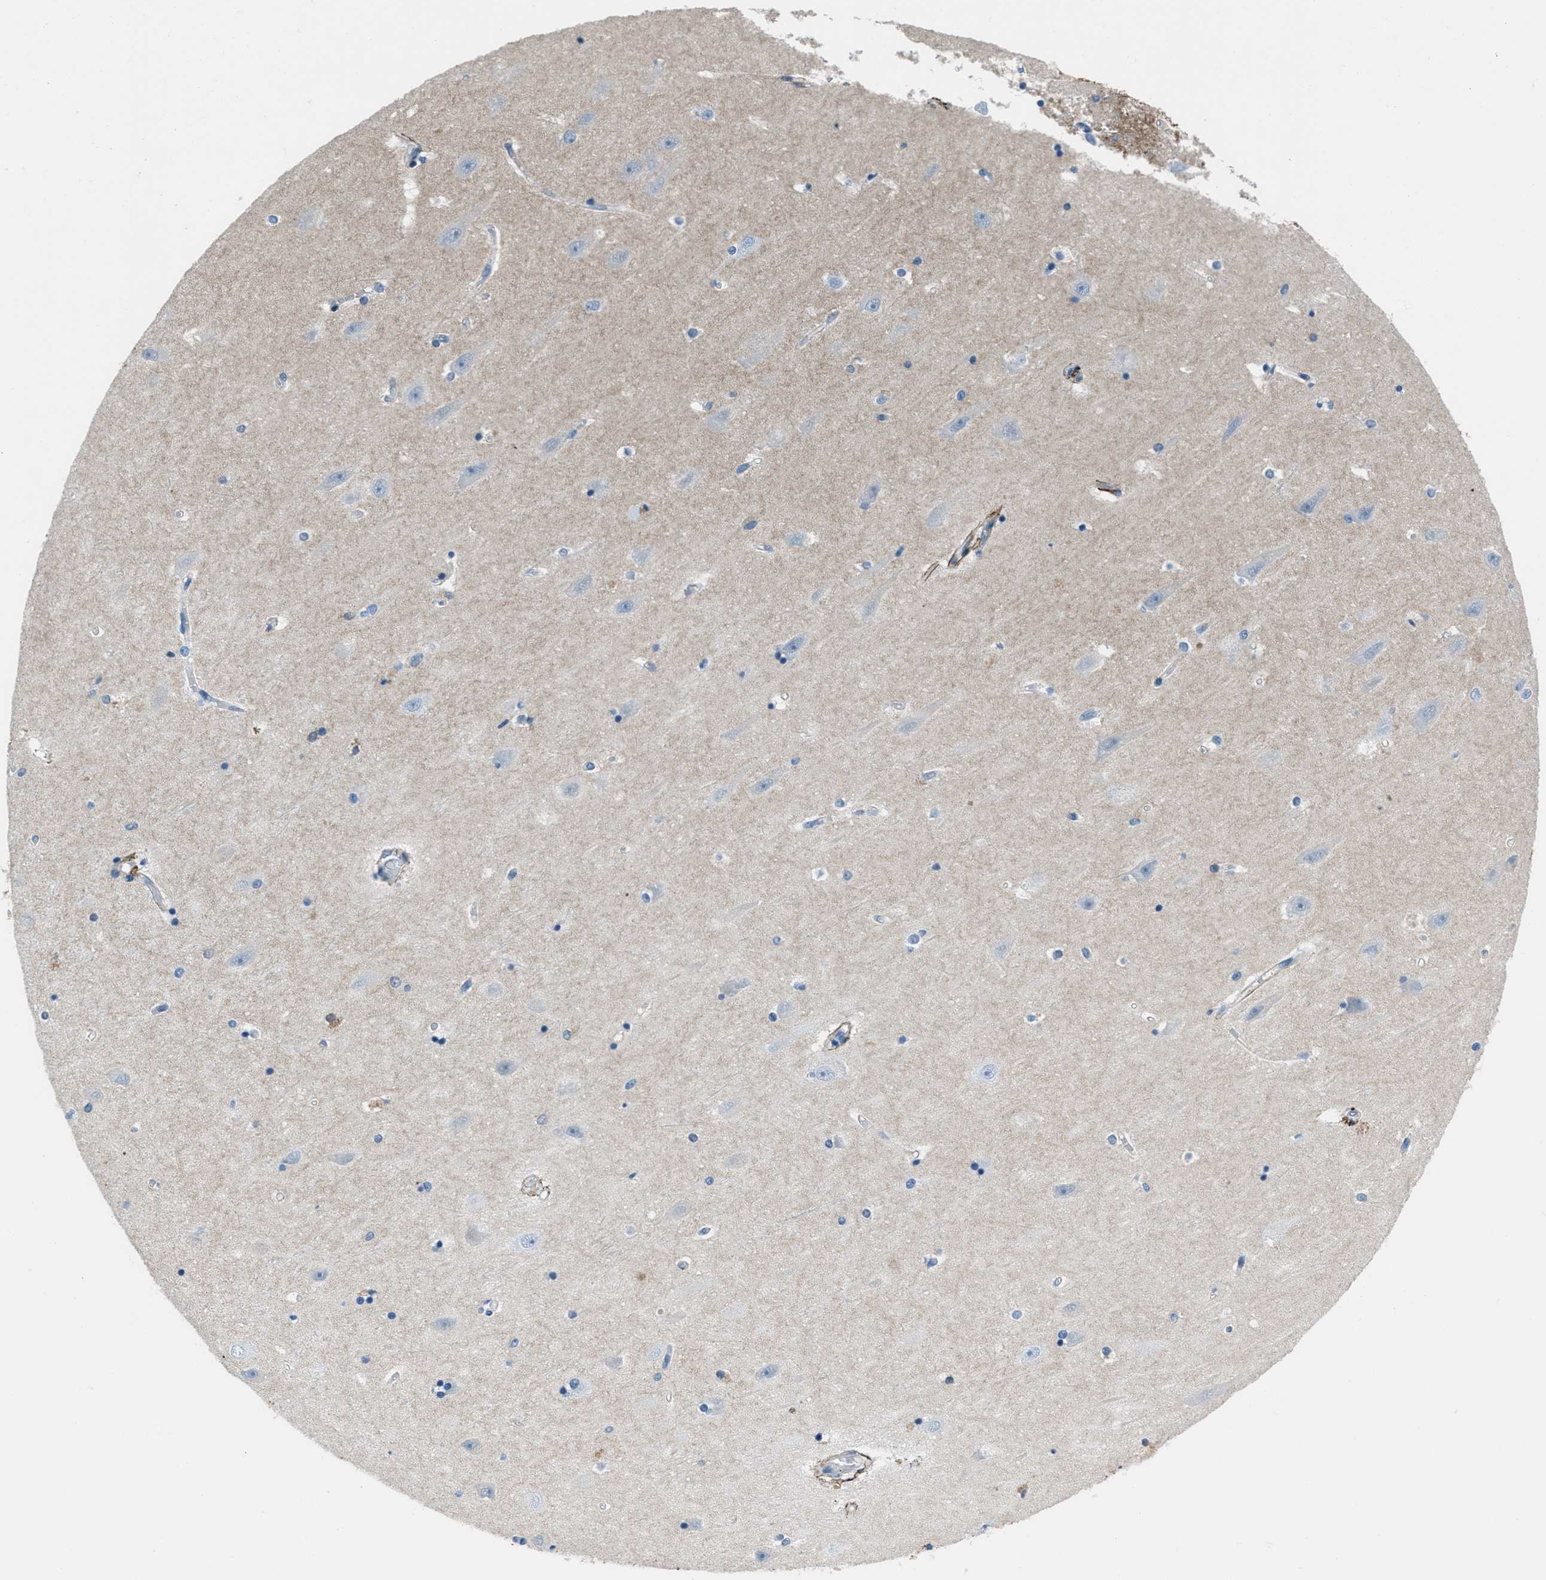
{"staining": {"intensity": "negative", "quantity": "none", "location": "none"}, "tissue": "hippocampus", "cell_type": "Glial cells", "image_type": "normal", "snomed": [{"axis": "morphology", "description": "Normal tissue, NOS"}, {"axis": "topography", "description": "Hippocampus"}], "caption": "High magnification brightfield microscopy of unremarkable hippocampus stained with DAB (brown) and counterstained with hematoxylin (blue): glial cells show no significant staining. (DAB IHC with hematoxylin counter stain).", "gene": "FBN1", "patient": {"sex": "male", "age": 45}}